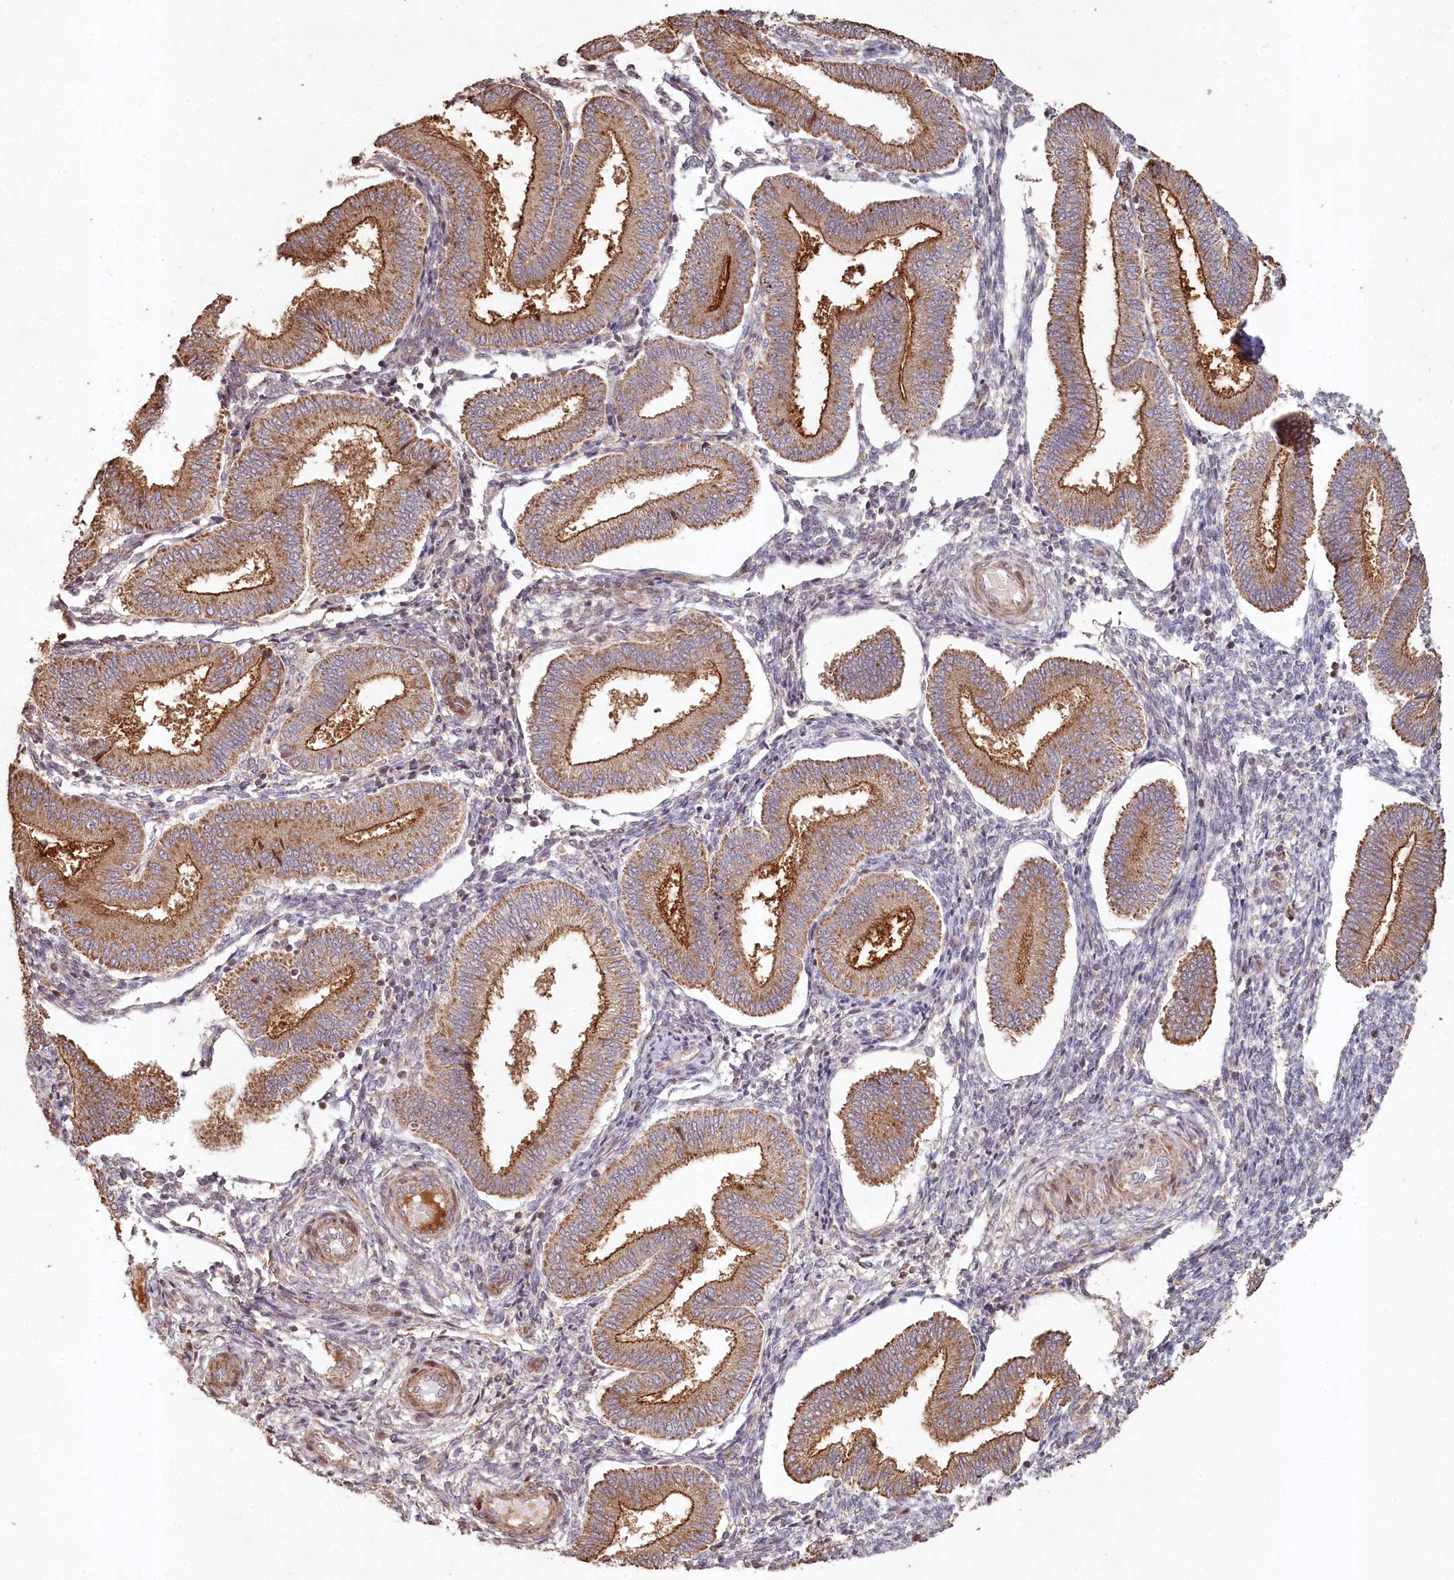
{"staining": {"intensity": "weak", "quantity": "25%-75%", "location": "cytoplasmic/membranous"}, "tissue": "endometrium", "cell_type": "Cells in endometrial stroma", "image_type": "normal", "snomed": [{"axis": "morphology", "description": "Normal tissue, NOS"}, {"axis": "topography", "description": "Endometrium"}], "caption": "Protein expression analysis of benign endometrium shows weak cytoplasmic/membranous positivity in approximately 25%-75% of cells in endometrial stroma. (DAB IHC with brightfield microscopy, high magnification).", "gene": "HAL", "patient": {"sex": "female", "age": 39}}